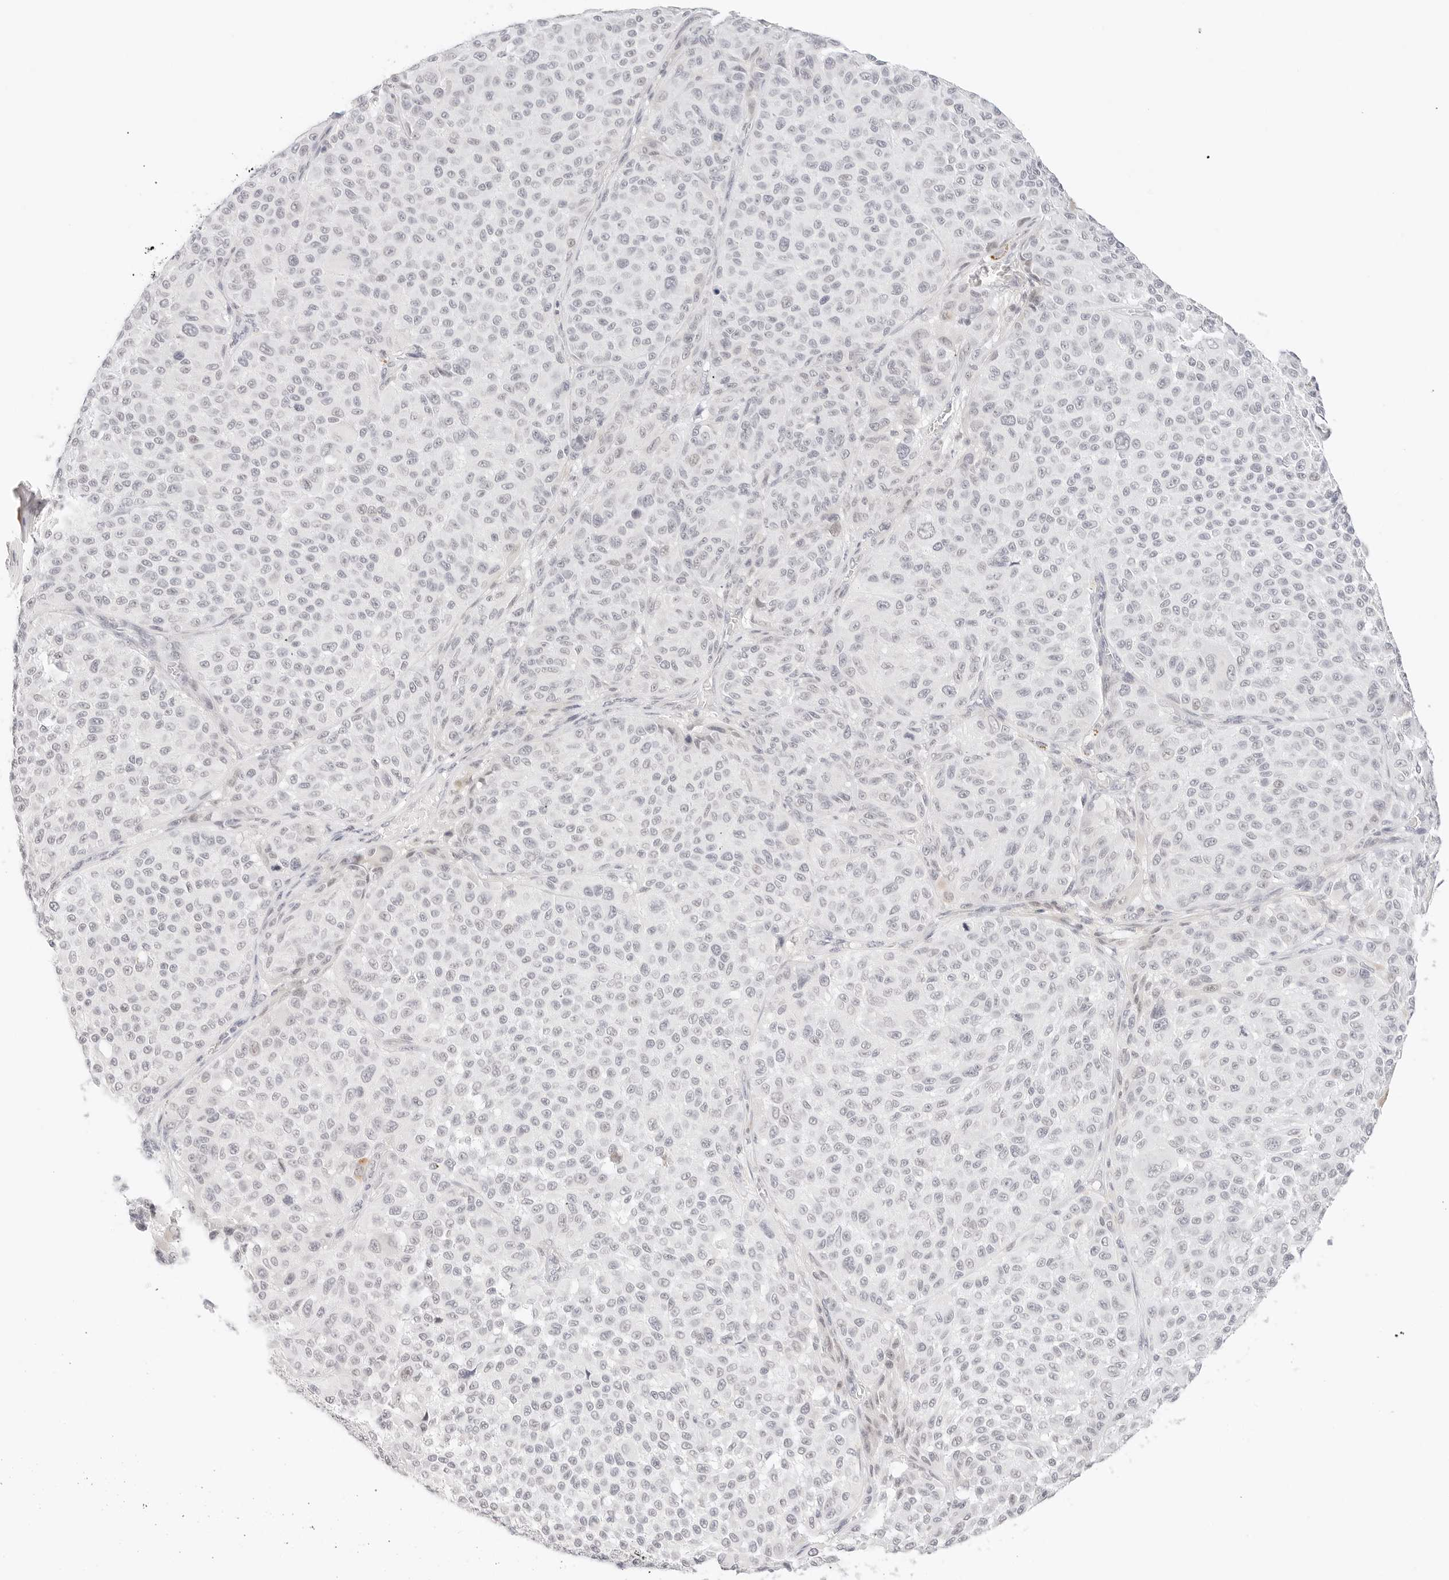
{"staining": {"intensity": "negative", "quantity": "none", "location": "none"}, "tissue": "melanoma", "cell_type": "Tumor cells", "image_type": "cancer", "snomed": [{"axis": "morphology", "description": "Malignant melanoma, NOS"}, {"axis": "topography", "description": "Skin"}], "caption": "This image is of melanoma stained with IHC to label a protein in brown with the nuclei are counter-stained blue. There is no staining in tumor cells. Nuclei are stained in blue.", "gene": "XKR4", "patient": {"sex": "male", "age": 83}}